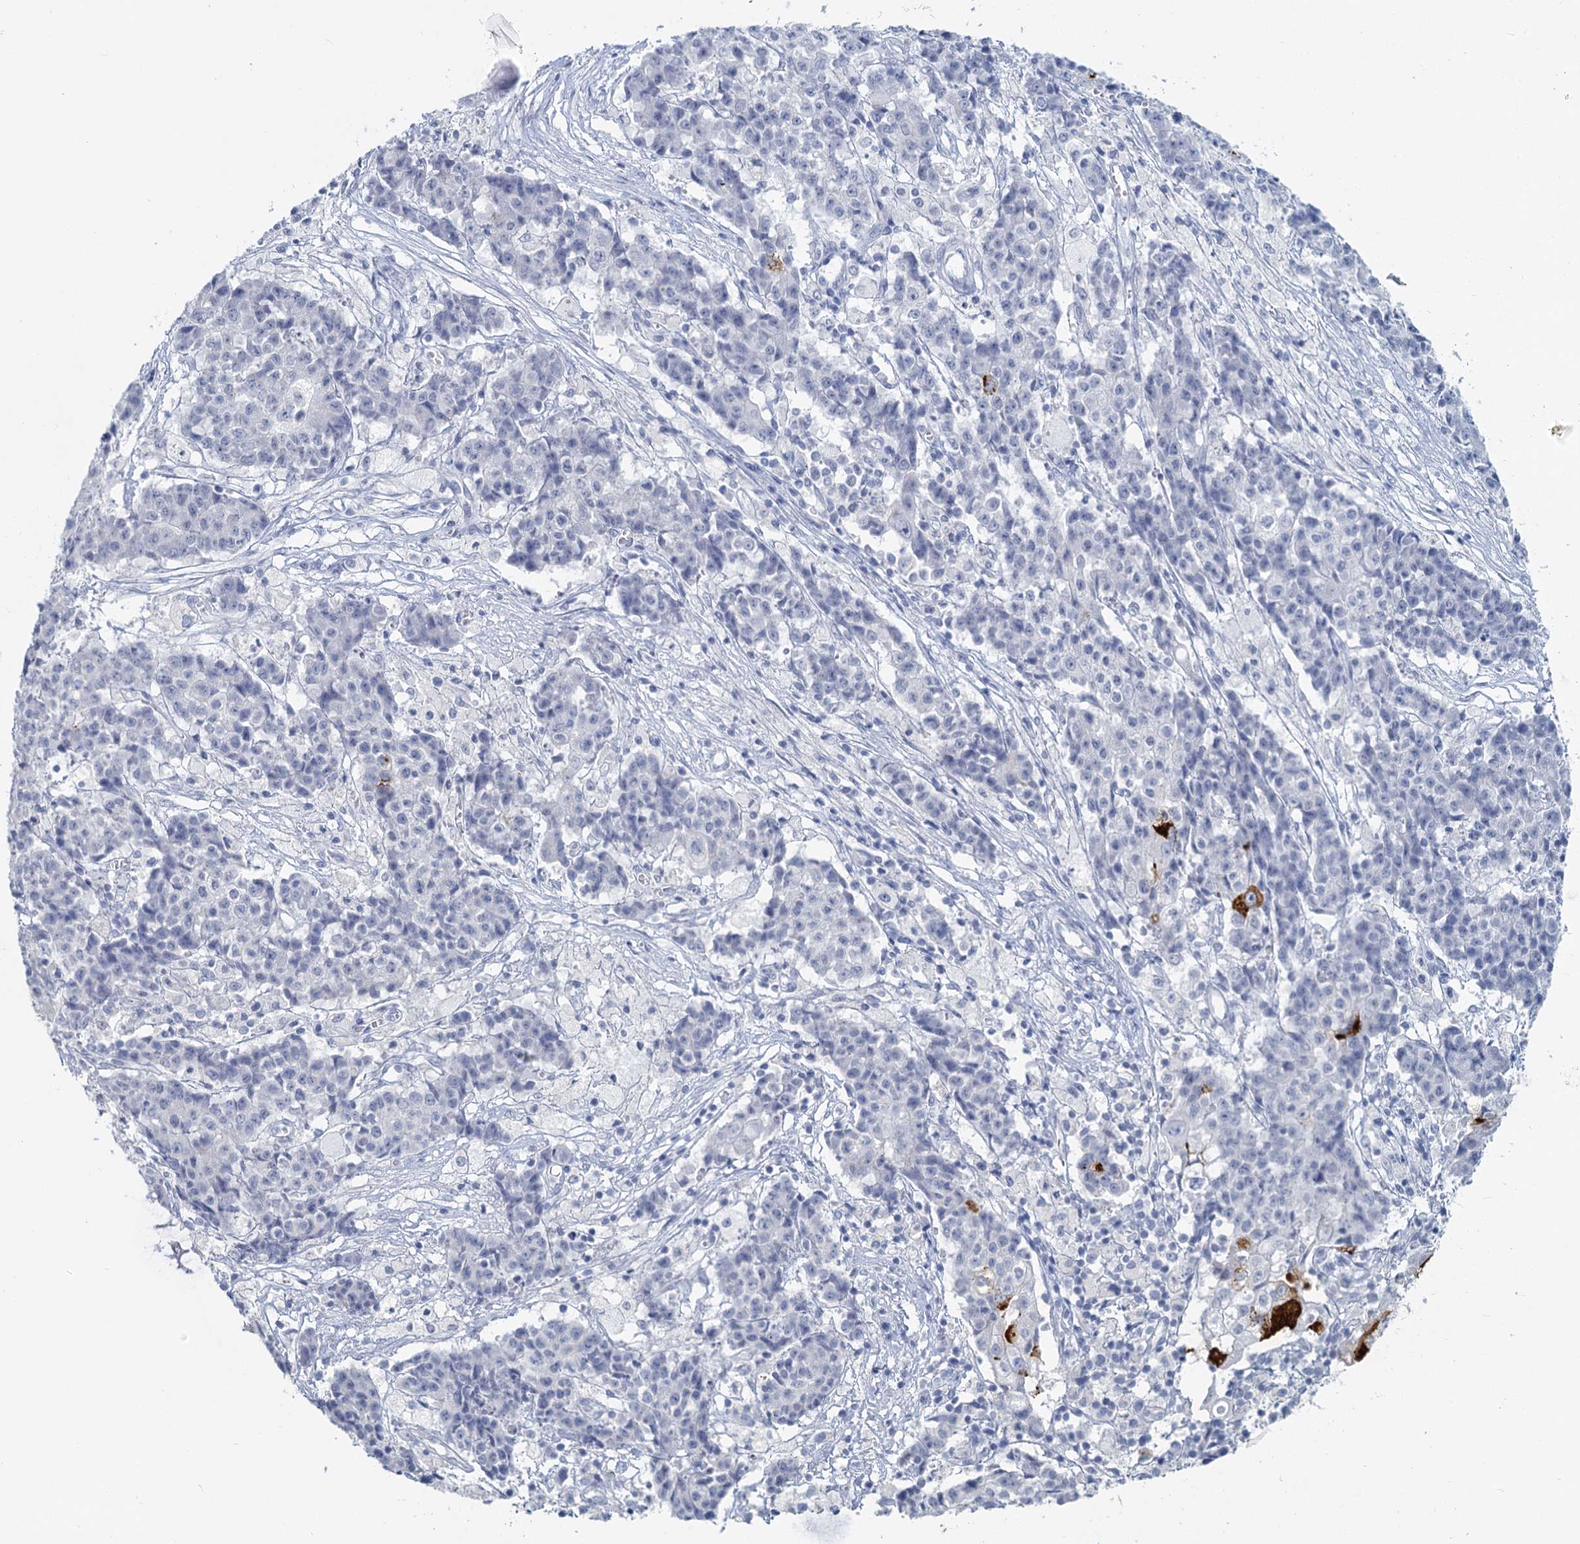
{"staining": {"intensity": "negative", "quantity": "none", "location": "none"}, "tissue": "ovarian cancer", "cell_type": "Tumor cells", "image_type": "cancer", "snomed": [{"axis": "morphology", "description": "Carcinoma, endometroid"}, {"axis": "topography", "description": "Ovary"}], "caption": "DAB (3,3'-diaminobenzidine) immunohistochemical staining of human endometroid carcinoma (ovarian) shows no significant staining in tumor cells.", "gene": "CHGA", "patient": {"sex": "female", "age": 42}}